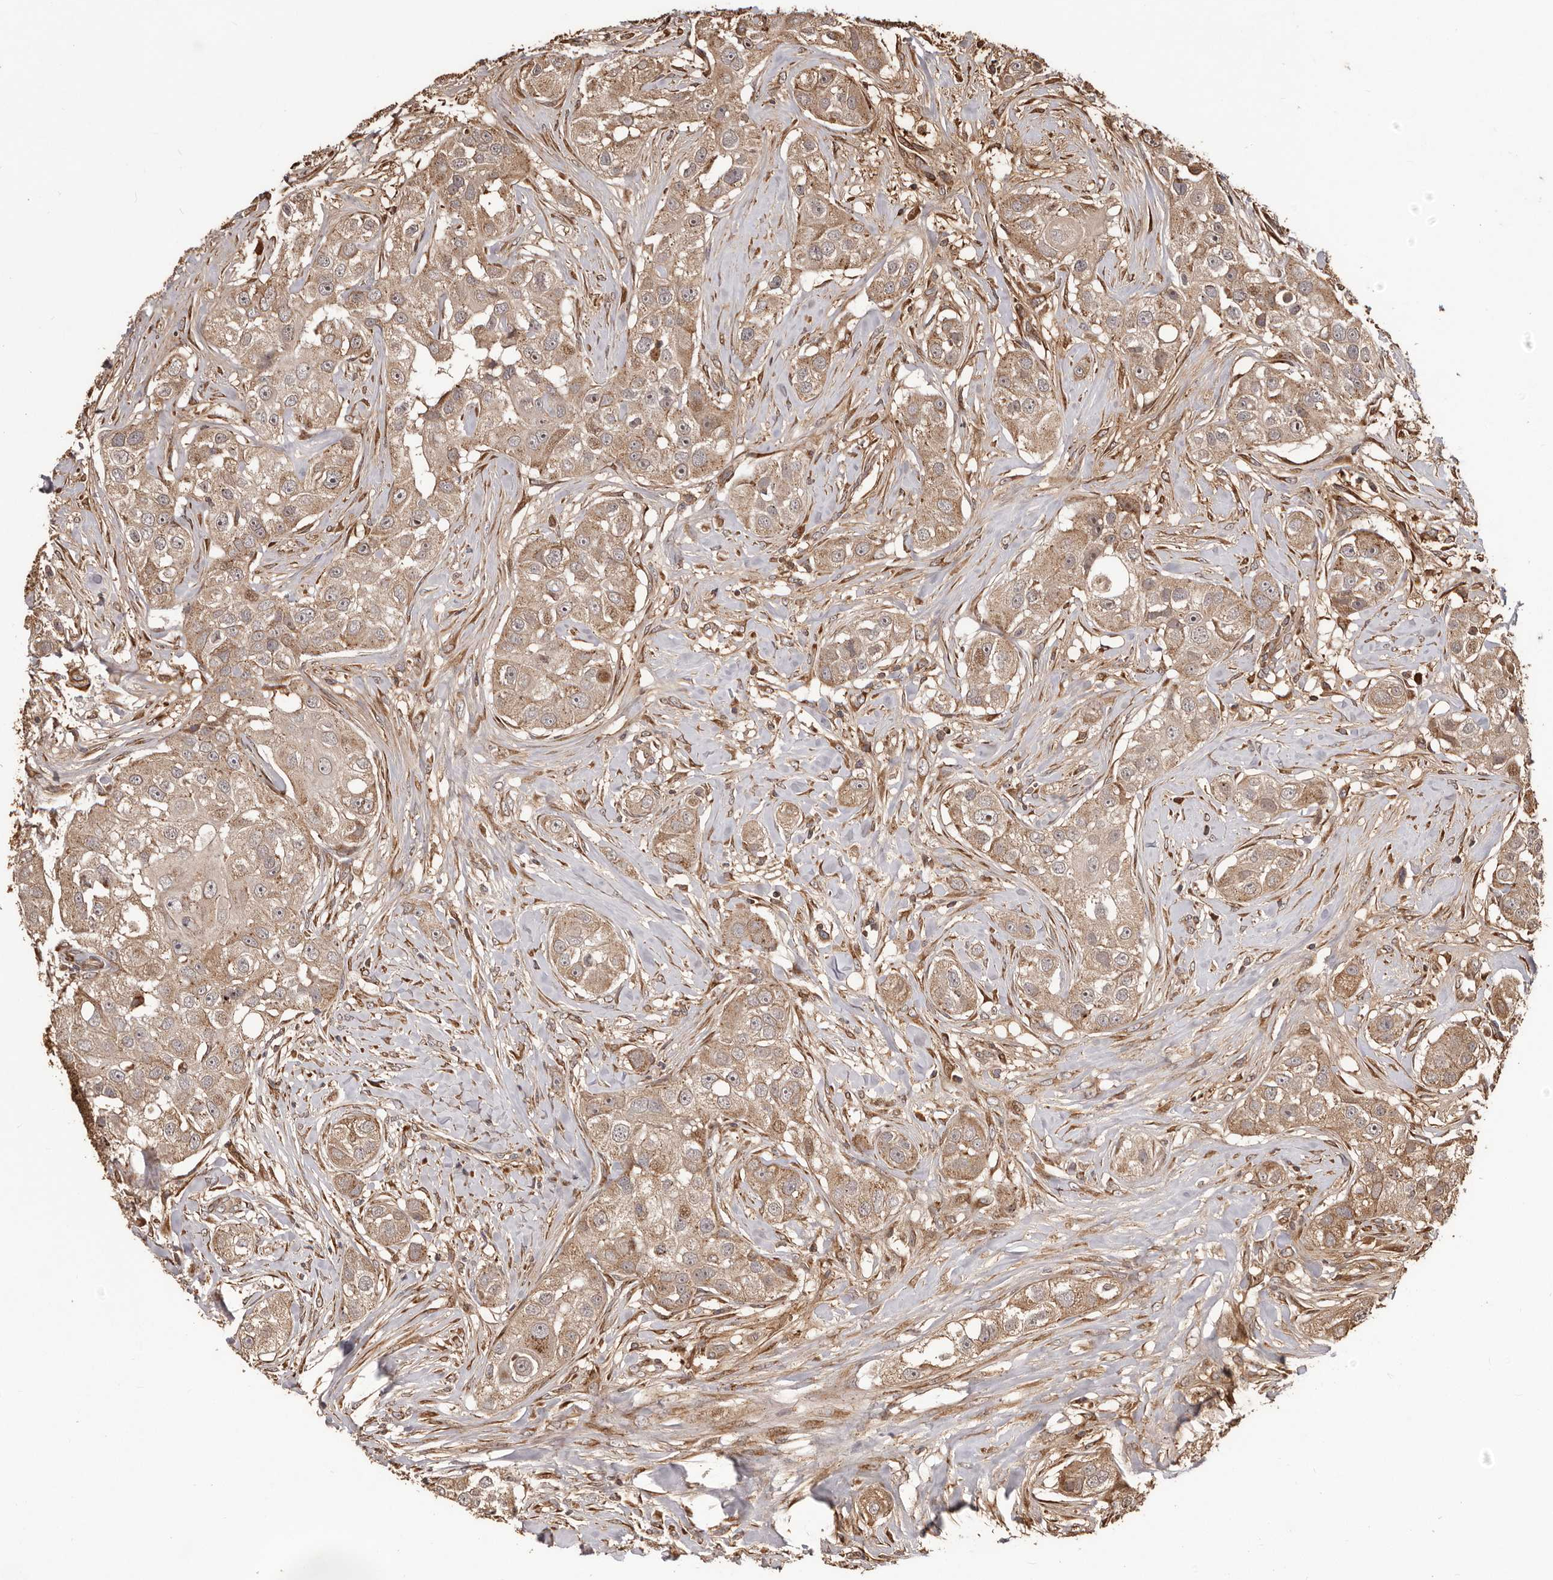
{"staining": {"intensity": "moderate", "quantity": ">75%", "location": "cytoplasmic/membranous"}, "tissue": "head and neck cancer", "cell_type": "Tumor cells", "image_type": "cancer", "snomed": [{"axis": "morphology", "description": "Normal tissue, NOS"}, {"axis": "morphology", "description": "Squamous cell carcinoma, NOS"}, {"axis": "topography", "description": "Skeletal muscle"}, {"axis": "topography", "description": "Head-Neck"}], "caption": "The photomicrograph shows staining of head and neck squamous cell carcinoma, revealing moderate cytoplasmic/membranous protein positivity (brown color) within tumor cells.", "gene": "MTO1", "patient": {"sex": "male", "age": 51}}